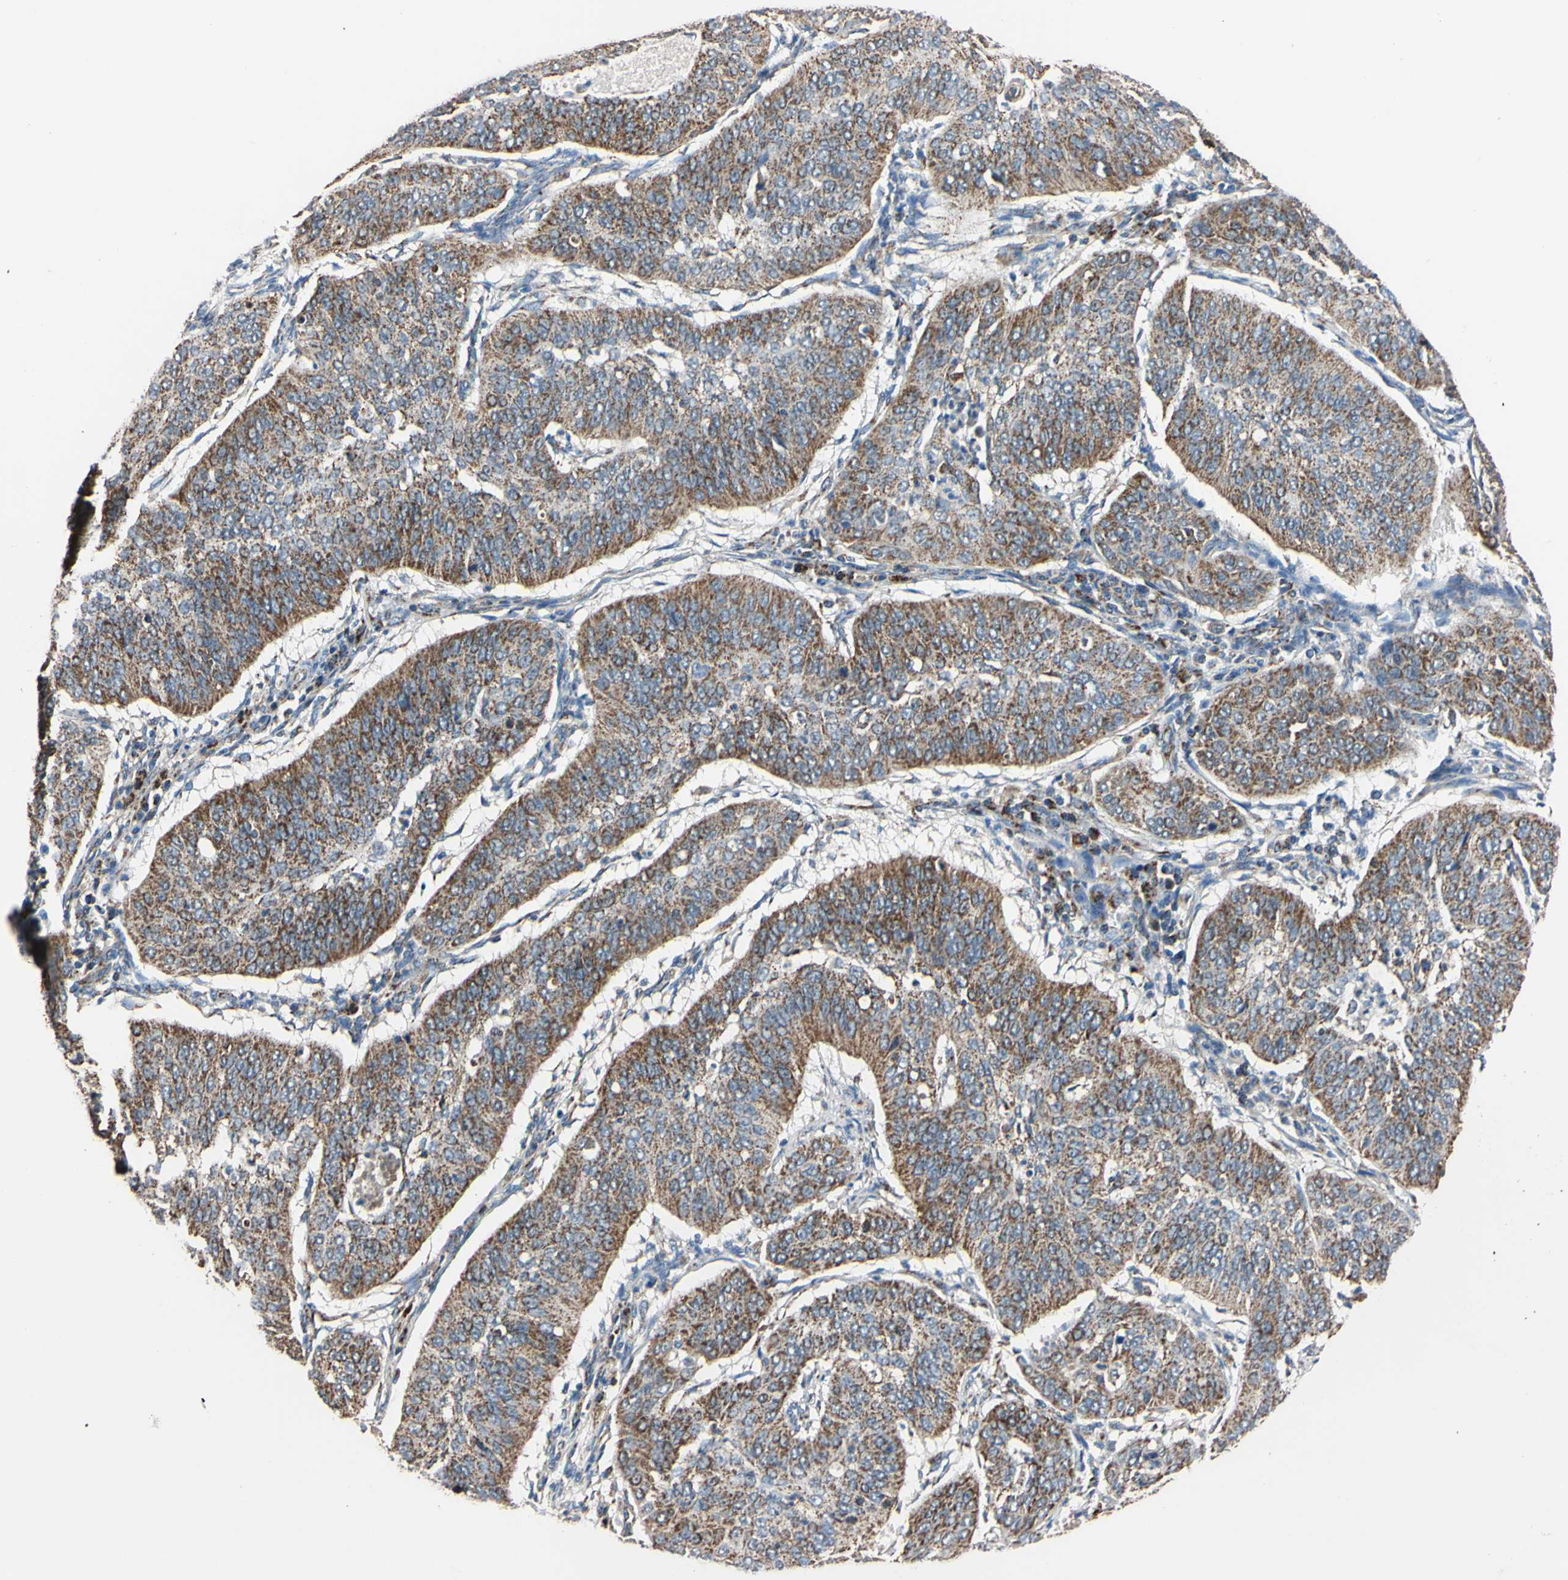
{"staining": {"intensity": "strong", "quantity": ">75%", "location": "cytoplasmic/membranous"}, "tissue": "cervical cancer", "cell_type": "Tumor cells", "image_type": "cancer", "snomed": [{"axis": "morphology", "description": "Normal tissue, NOS"}, {"axis": "morphology", "description": "Squamous cell carcinoma, NOS"}, {"axis": "topography", "description": "Cervix"}], "caption": "IHC (DAB (3,3'-diaminobenzidine)) staining of cervical squamous cell carcinoma displays strong cytoplasmic/membranous protein expression in about >75% of tumor cells. The staining is performed using DAB brown chromogen to label protein expression. The nuclei are counter-stained blue using hematoxylin.", "gene": "CLPP", "patient": {"sex": "female", "age": 39}}